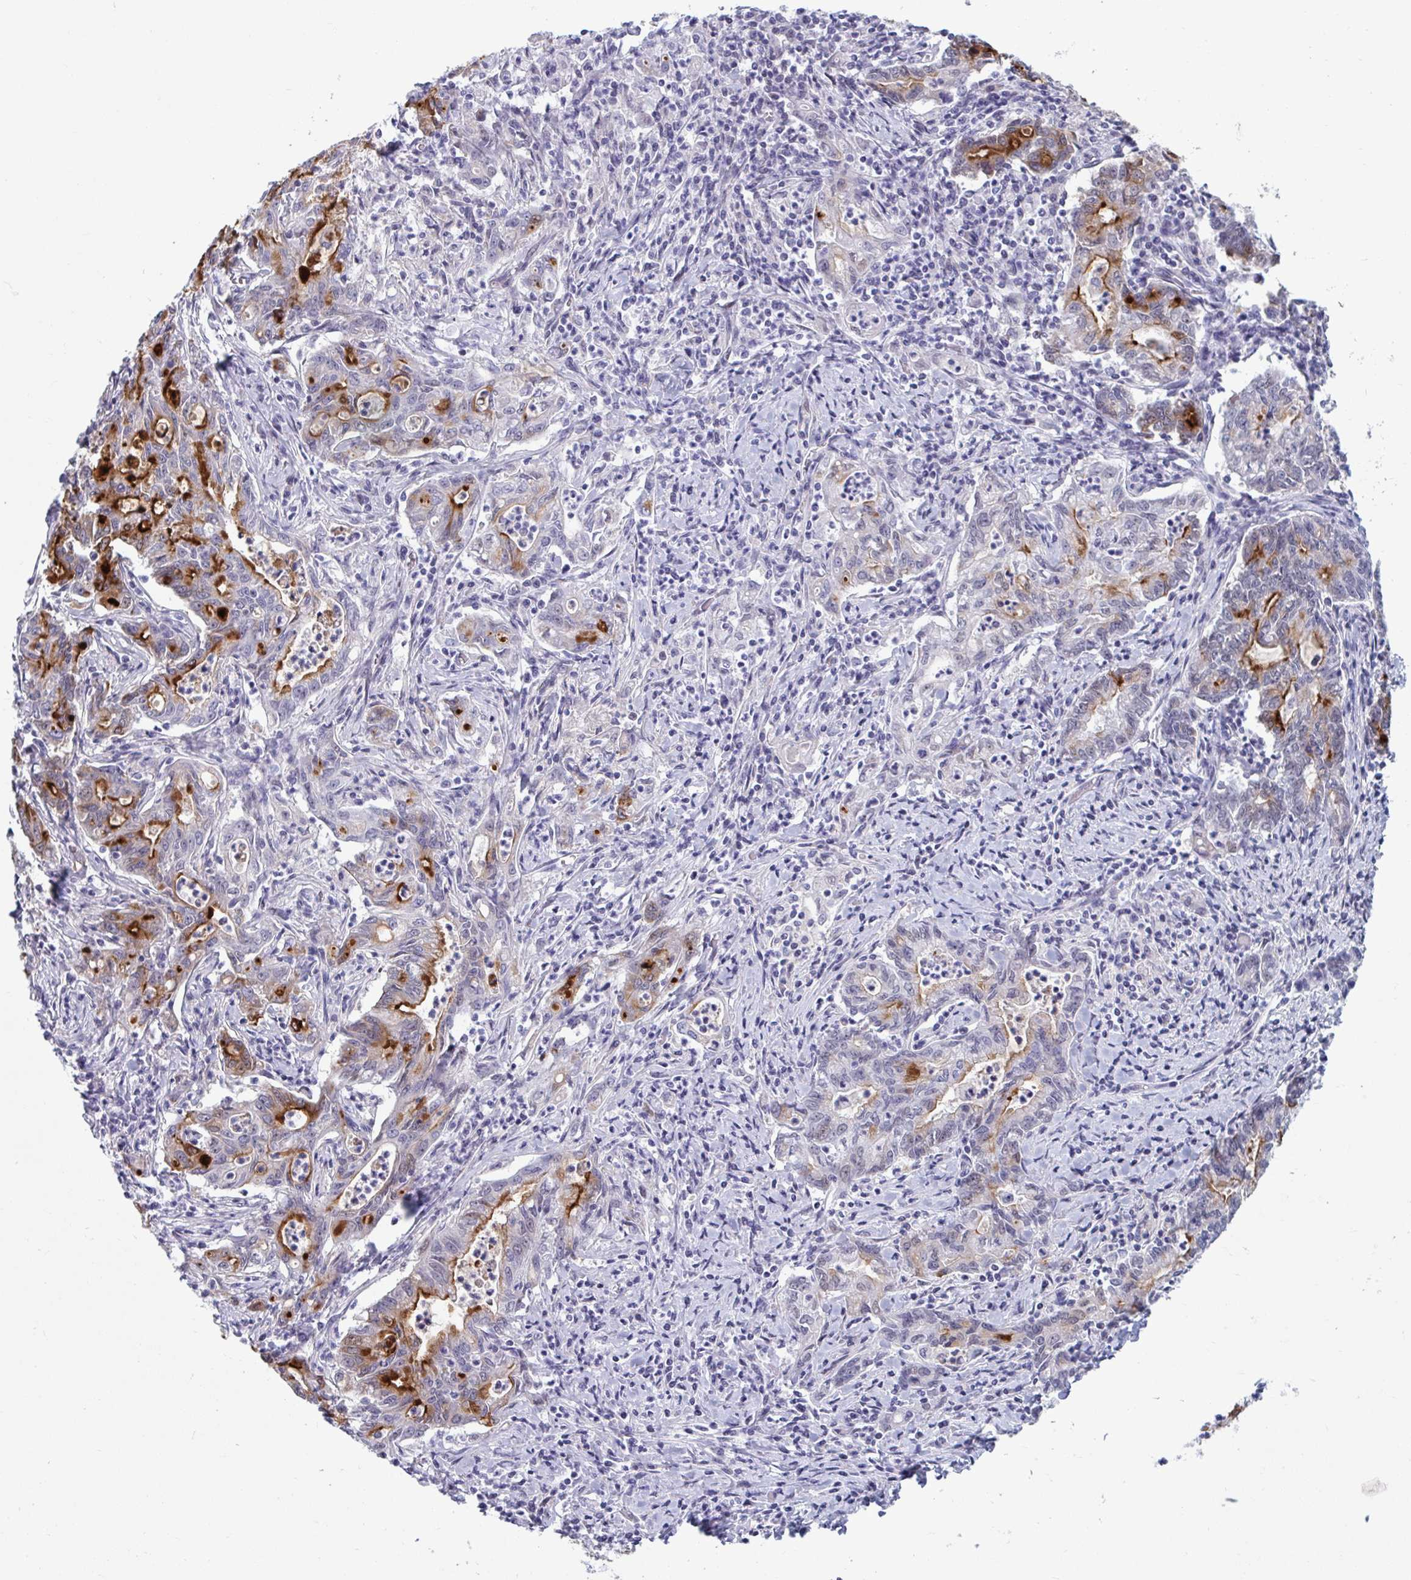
{"staining": {"intensity": "strong", "quantity": "<25%", "location": "cytoplasmic/membranous"}, "tissue": "stomach cancer", "cell_type": "Tumor cells", "image_type": "cancer", "snomed": [{"axis": "morphology", "description": "Adenocarcinoma, NOS"}, {"axis": "topography", "description": "Stomach, upper"}], "caption": "Human adenocarcinoma (stomach) stained with a brown dye reveals strong cytoplasmic/membranous positive expression in about <25% of tumor cells.", "gene": "MSMB", "patient": {"sex": "female", "age": 79}}